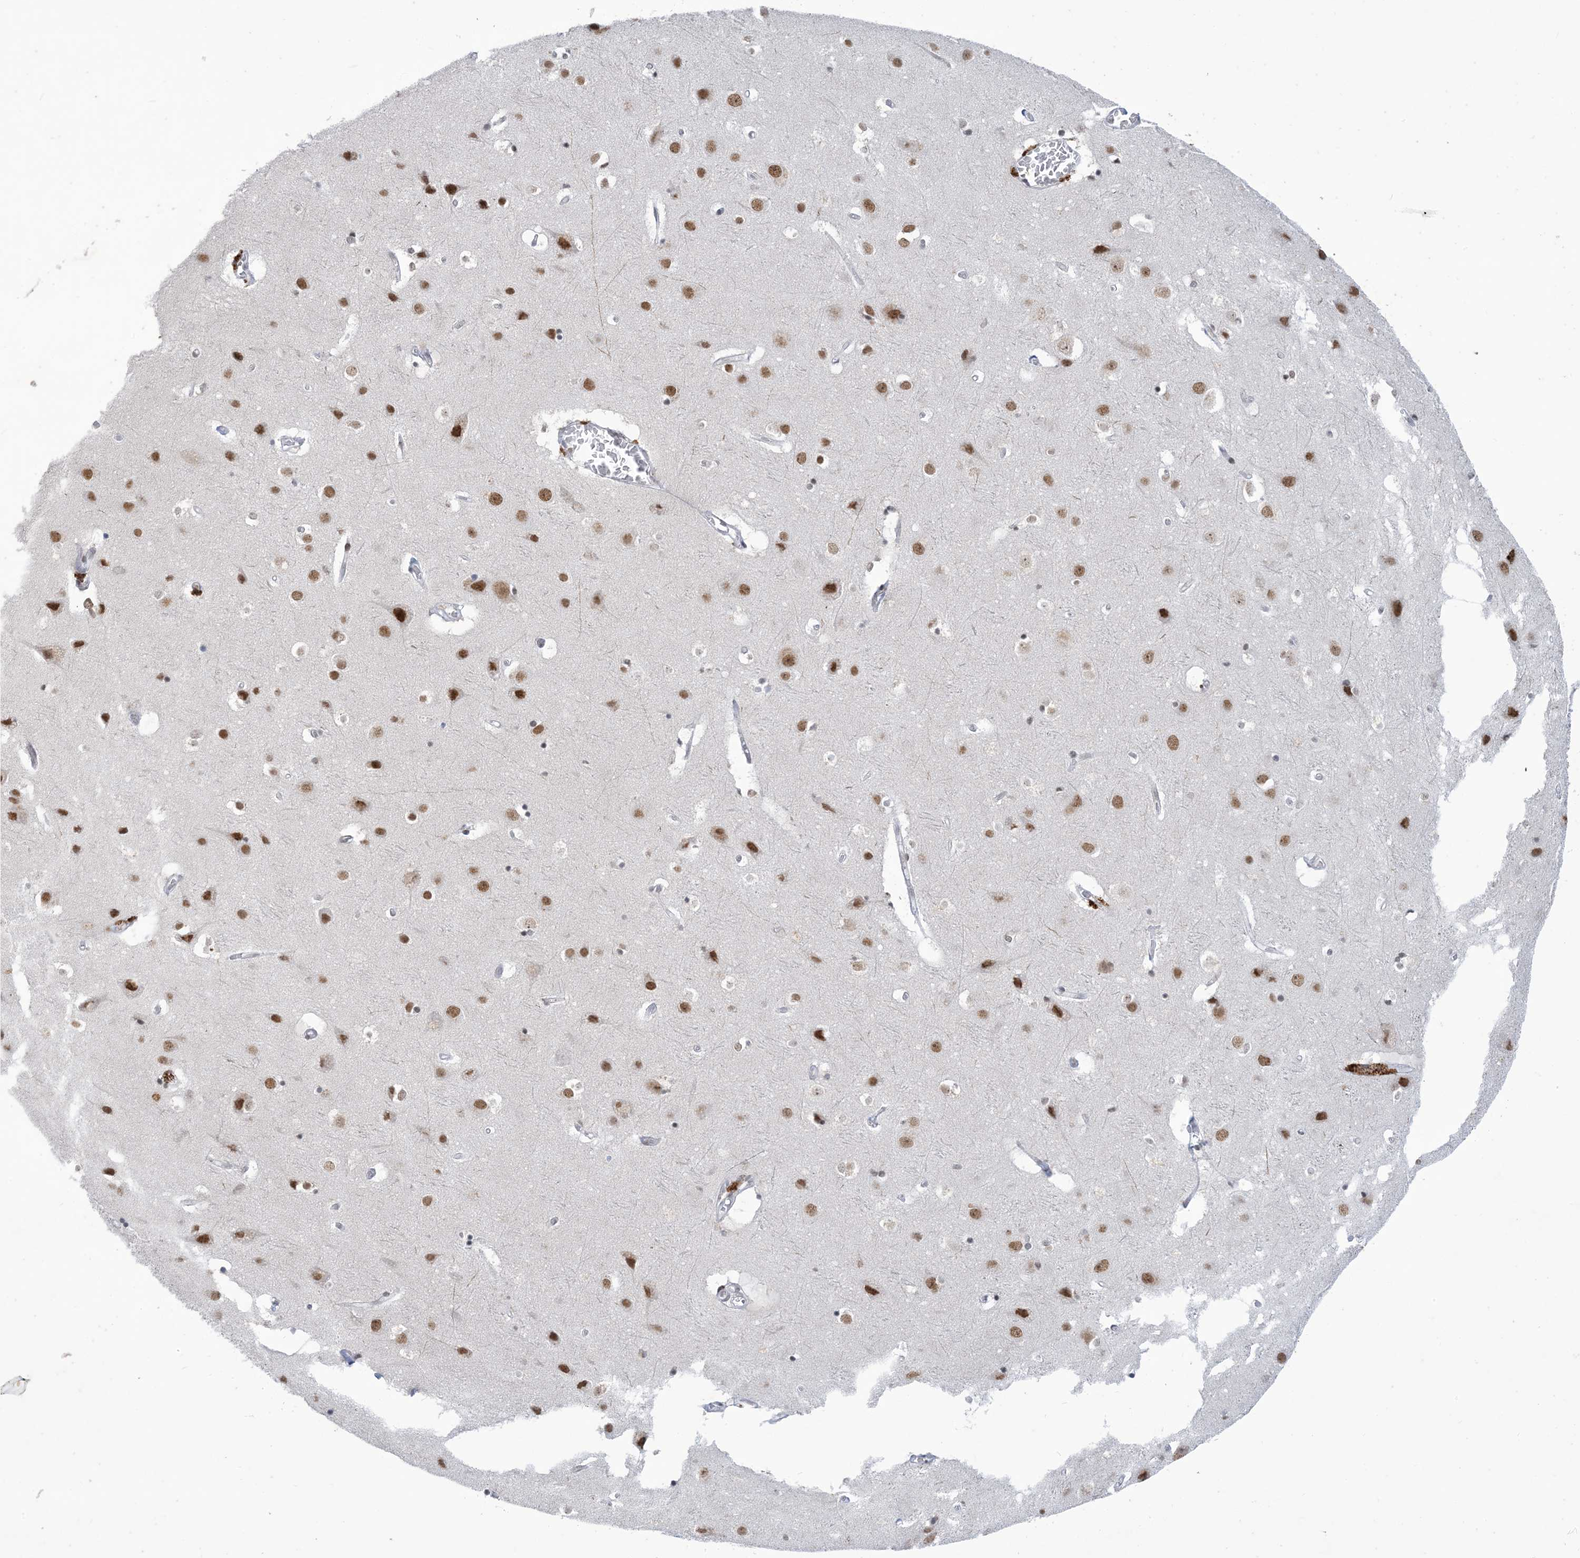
{"staining": {"intensity": "negative", "quantity": "none", "location": "none"}, "tissue": "cerebral cortex", "cell_type": "Endothelial cells", "image_type": "normal", "snomed": [{"axis": "morphology", "description": "Normal tissue, NOS"}, {"axis": "topography", "description": "Cerebral cortex"}], "caption": "This is a image of immunohistochemistry staining of benign cerebral cortex, which shows no staining in endothelial cells. (Brightfield microscopy of DAB IHC at high magnification).", "gene": "ZNF674", "patient": {"sex": "male", "age": 54}}